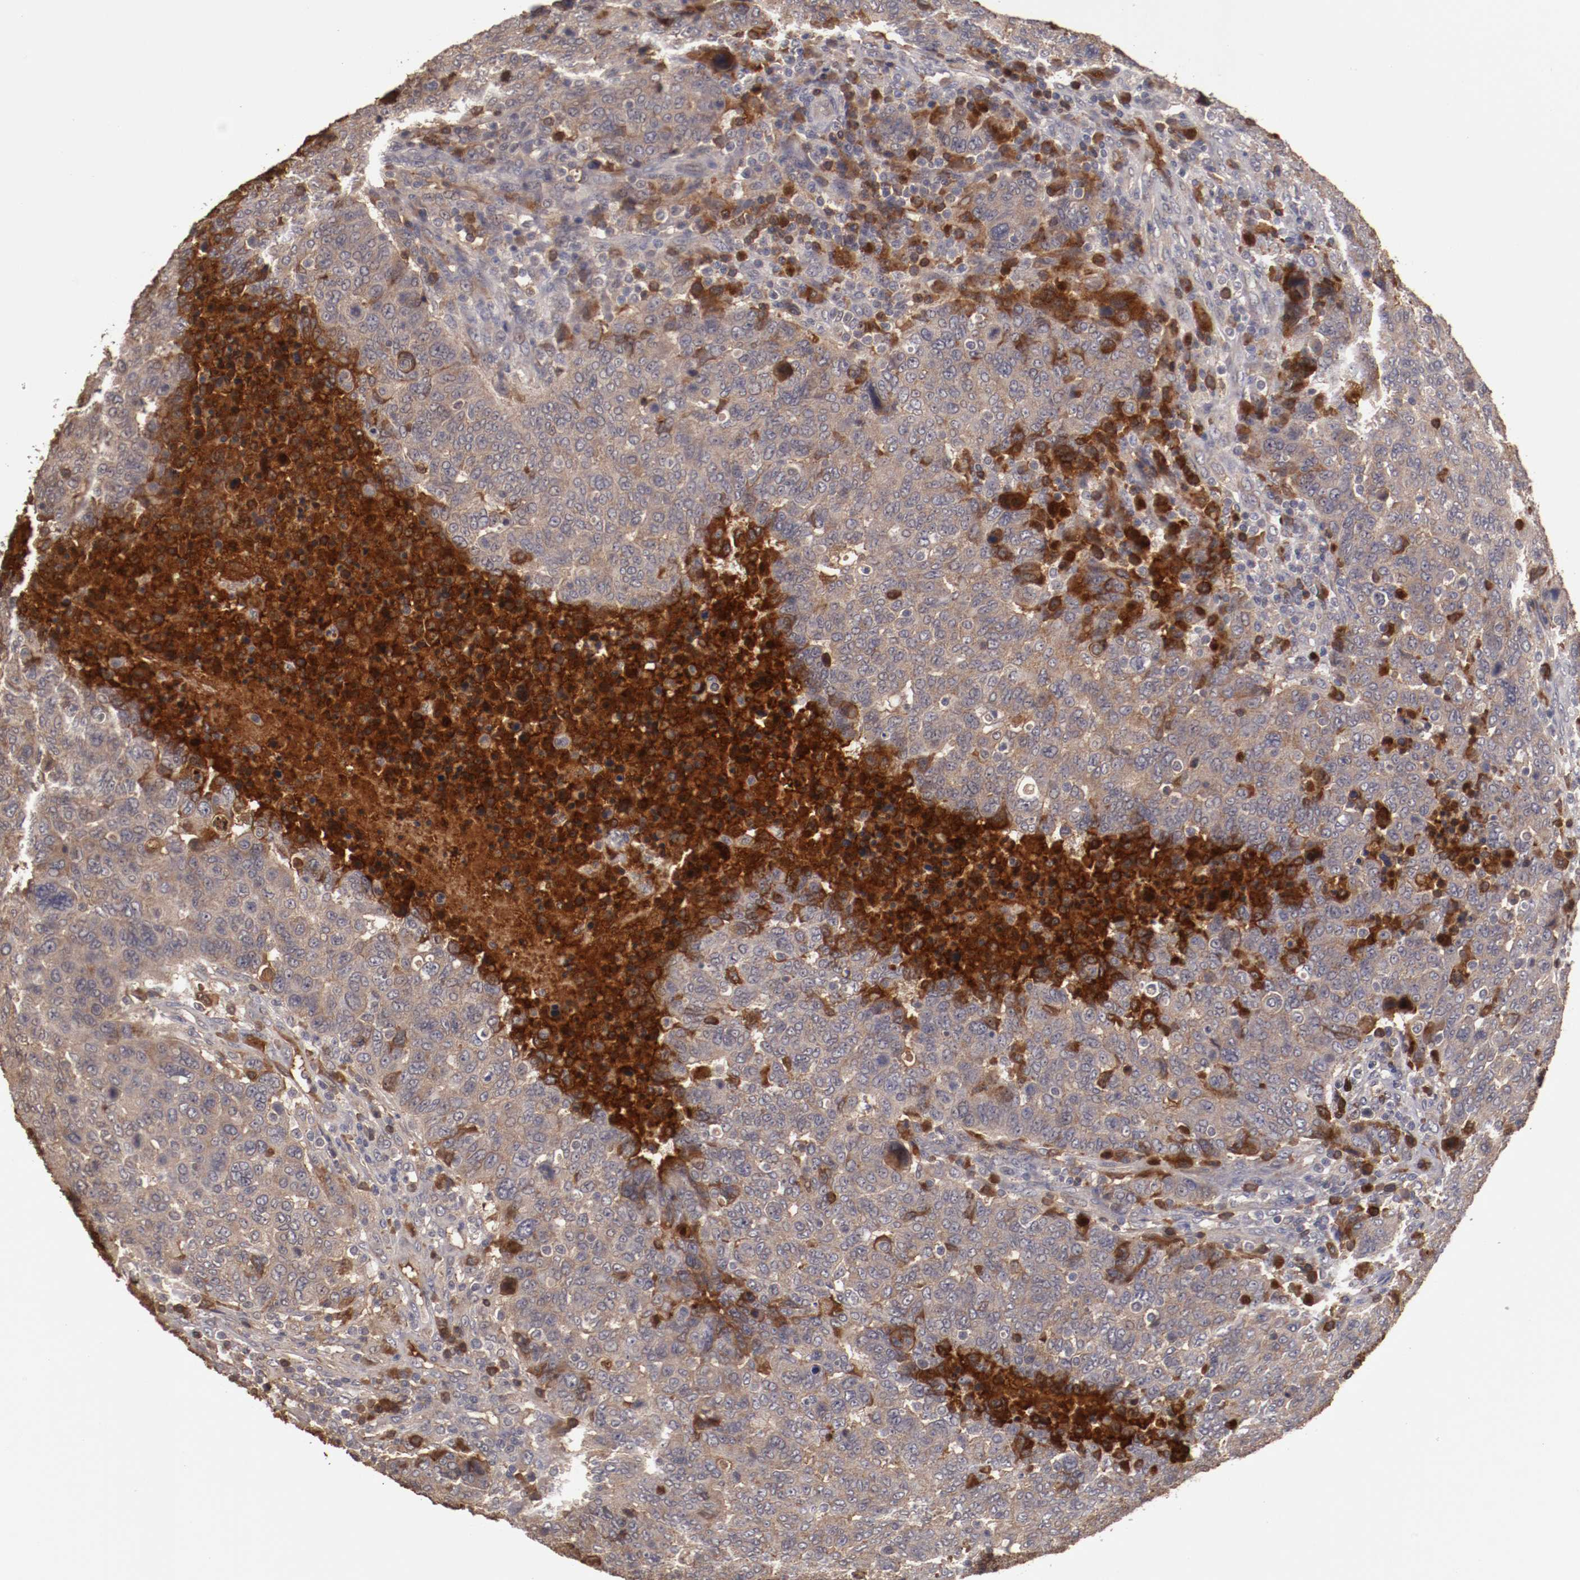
{"staining": {"intensity": "strong", "quantity": ">75%", "location": "cytoplasmic/membranous"}, "tissue": "breast cancer", "cell_type": "Tumor cells", "image_type": "cancer", "snomed": [{"axis": "morphology", "description": "Duct carcinoma"}, {"axis": "topography", "description": "Breast"}], "caption": "Immunohistochemical staining of human breast intraductal carcinoma shows high levels of strong cytoplasmic/membranous expression in about >75% of tumor cells.", "gene": "CP", "patient": {"sex": "female", "age": 37}}